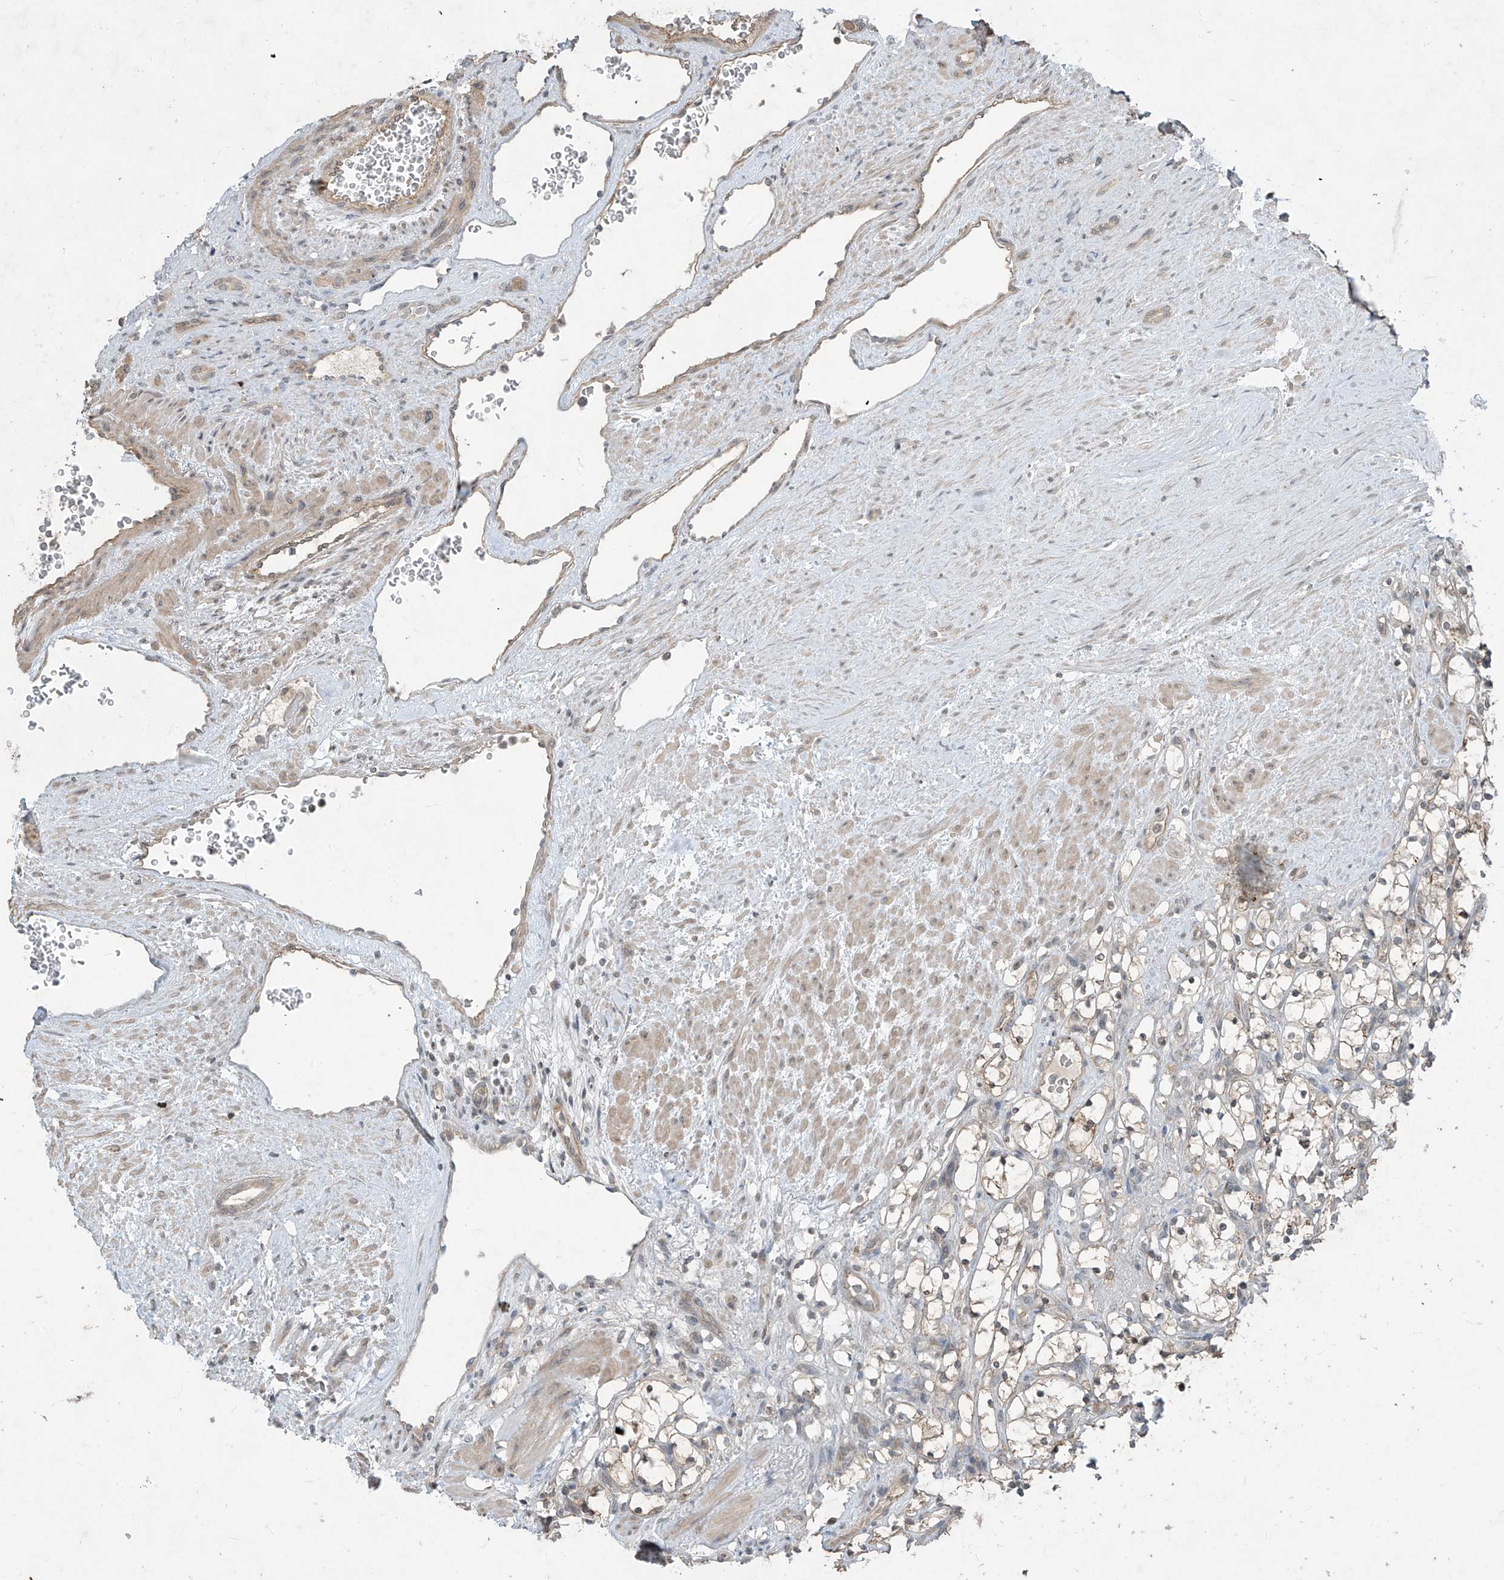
{"staining": {"intensity": "weak", "quantity": ">75%", "location": "cytoplasmic/membranous"}, "tissue": "renal cancer", "cell_type": "Tumor cells", "image_type": "cancer", "snomed": [{"axis": "morphology", "description": "Adenocarcinoma, NOS"}, {"axis": "topography", "description": "Kidney"}], "caption": "Immunohistochemistry (DAB (3,3'-diaminobenzidine)) staining of human renal cancer (adenocarcinoma) reveals weak cytoplasmic/membranous protein positivity in about >75% of tumor cells. The protein of interest is shown in brown color, while the nuclei are stained blue.", "gene": "DGKQ", "patient": {"sex": "female", "age": 69}}